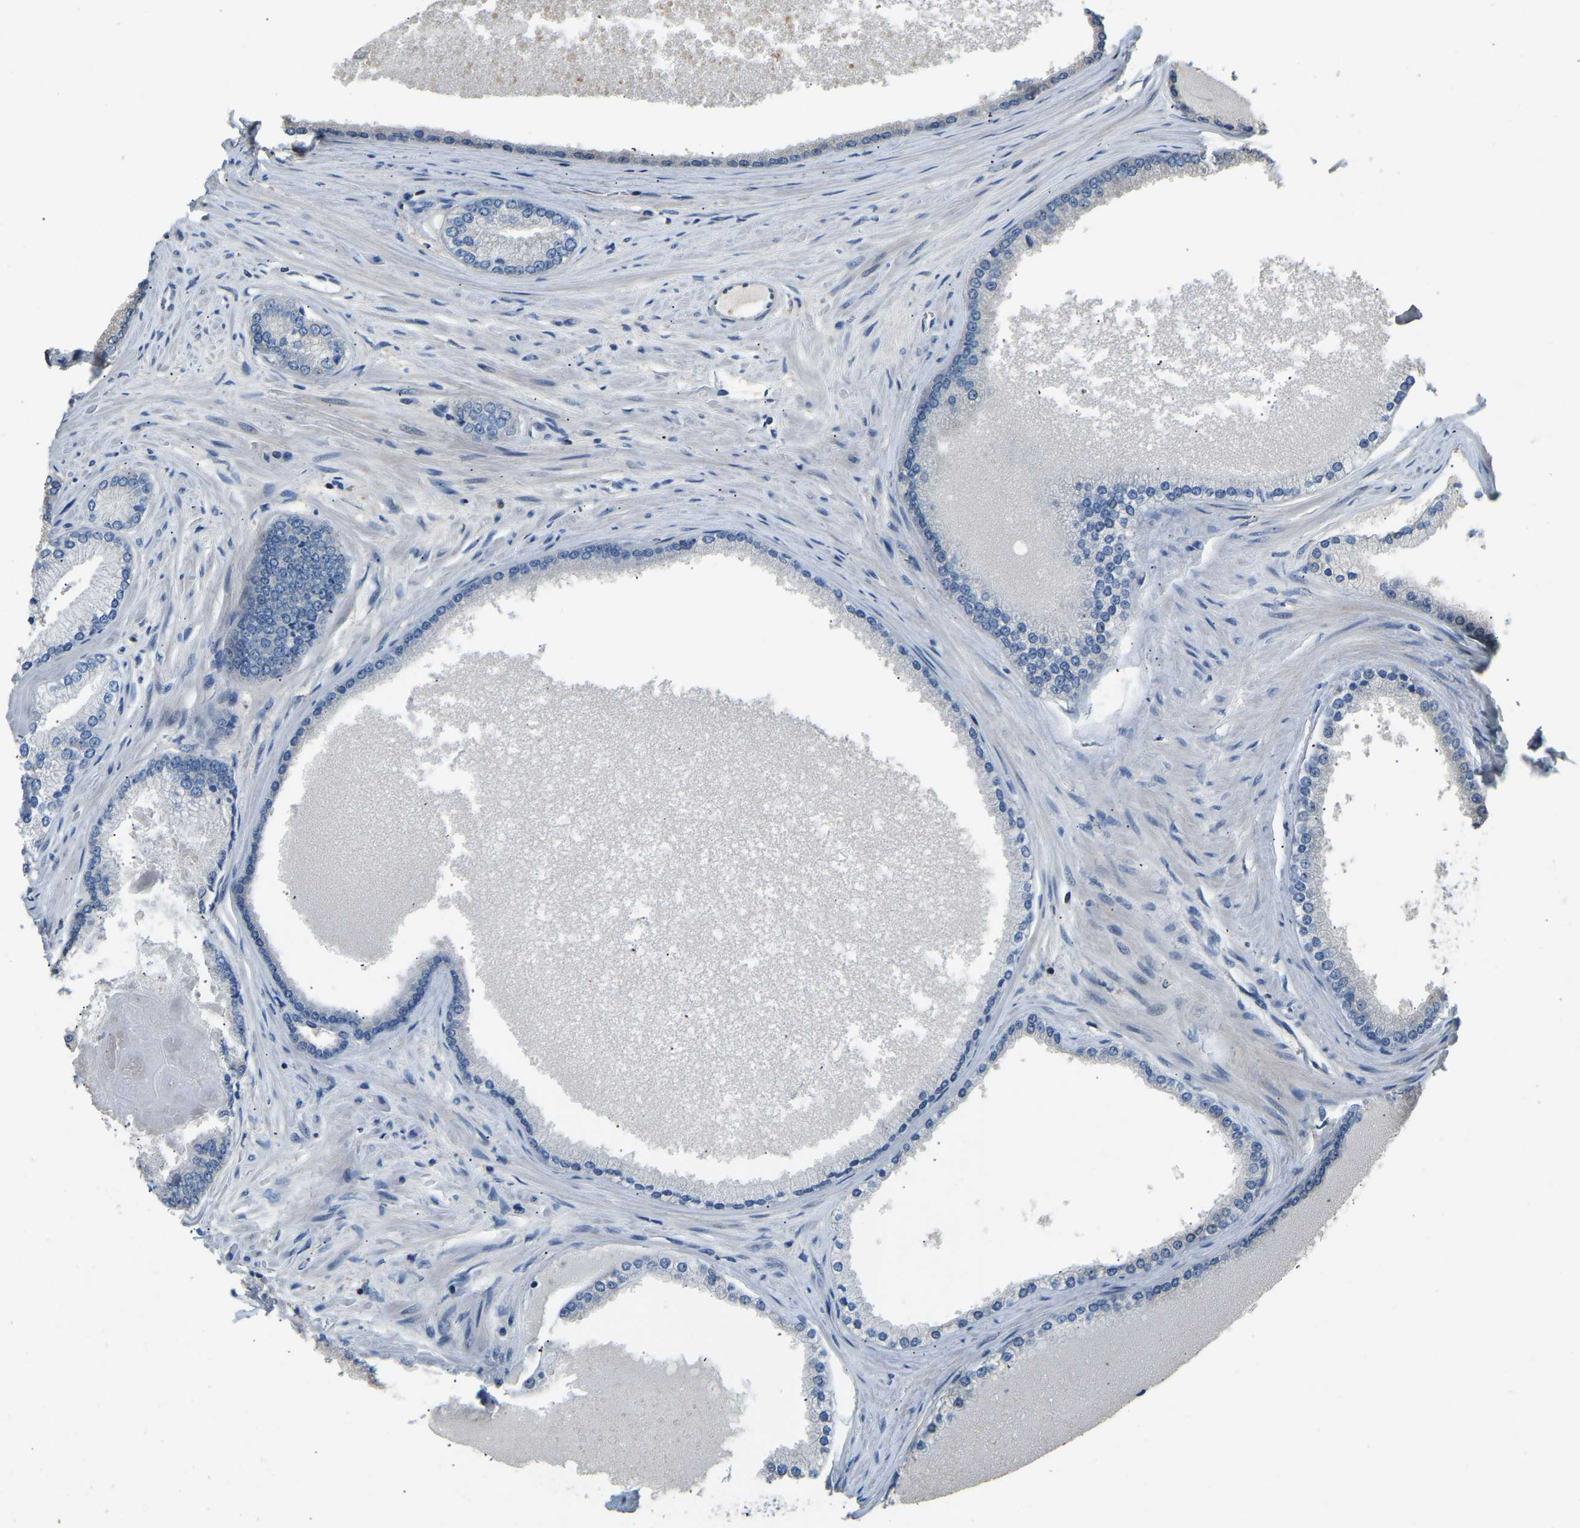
{"staining": {"intensity": "negative", "quantity": "none", "location": "none"}, "tissue": "prostate cancer", "cell_type": "Tumor cells", "image_type": "cancer", "snomed": [{"axis": "morphology", "description": "Adenocarcinoma, High grade"}, {"axis": "topography", "description": "Prostate"}], "caption": "An image of human prostate adenocarcinoma (high-grade) is negative for staining in tumor cells.", "gene": "TUFM", "patient": {"sex": "male", "age": 61}}